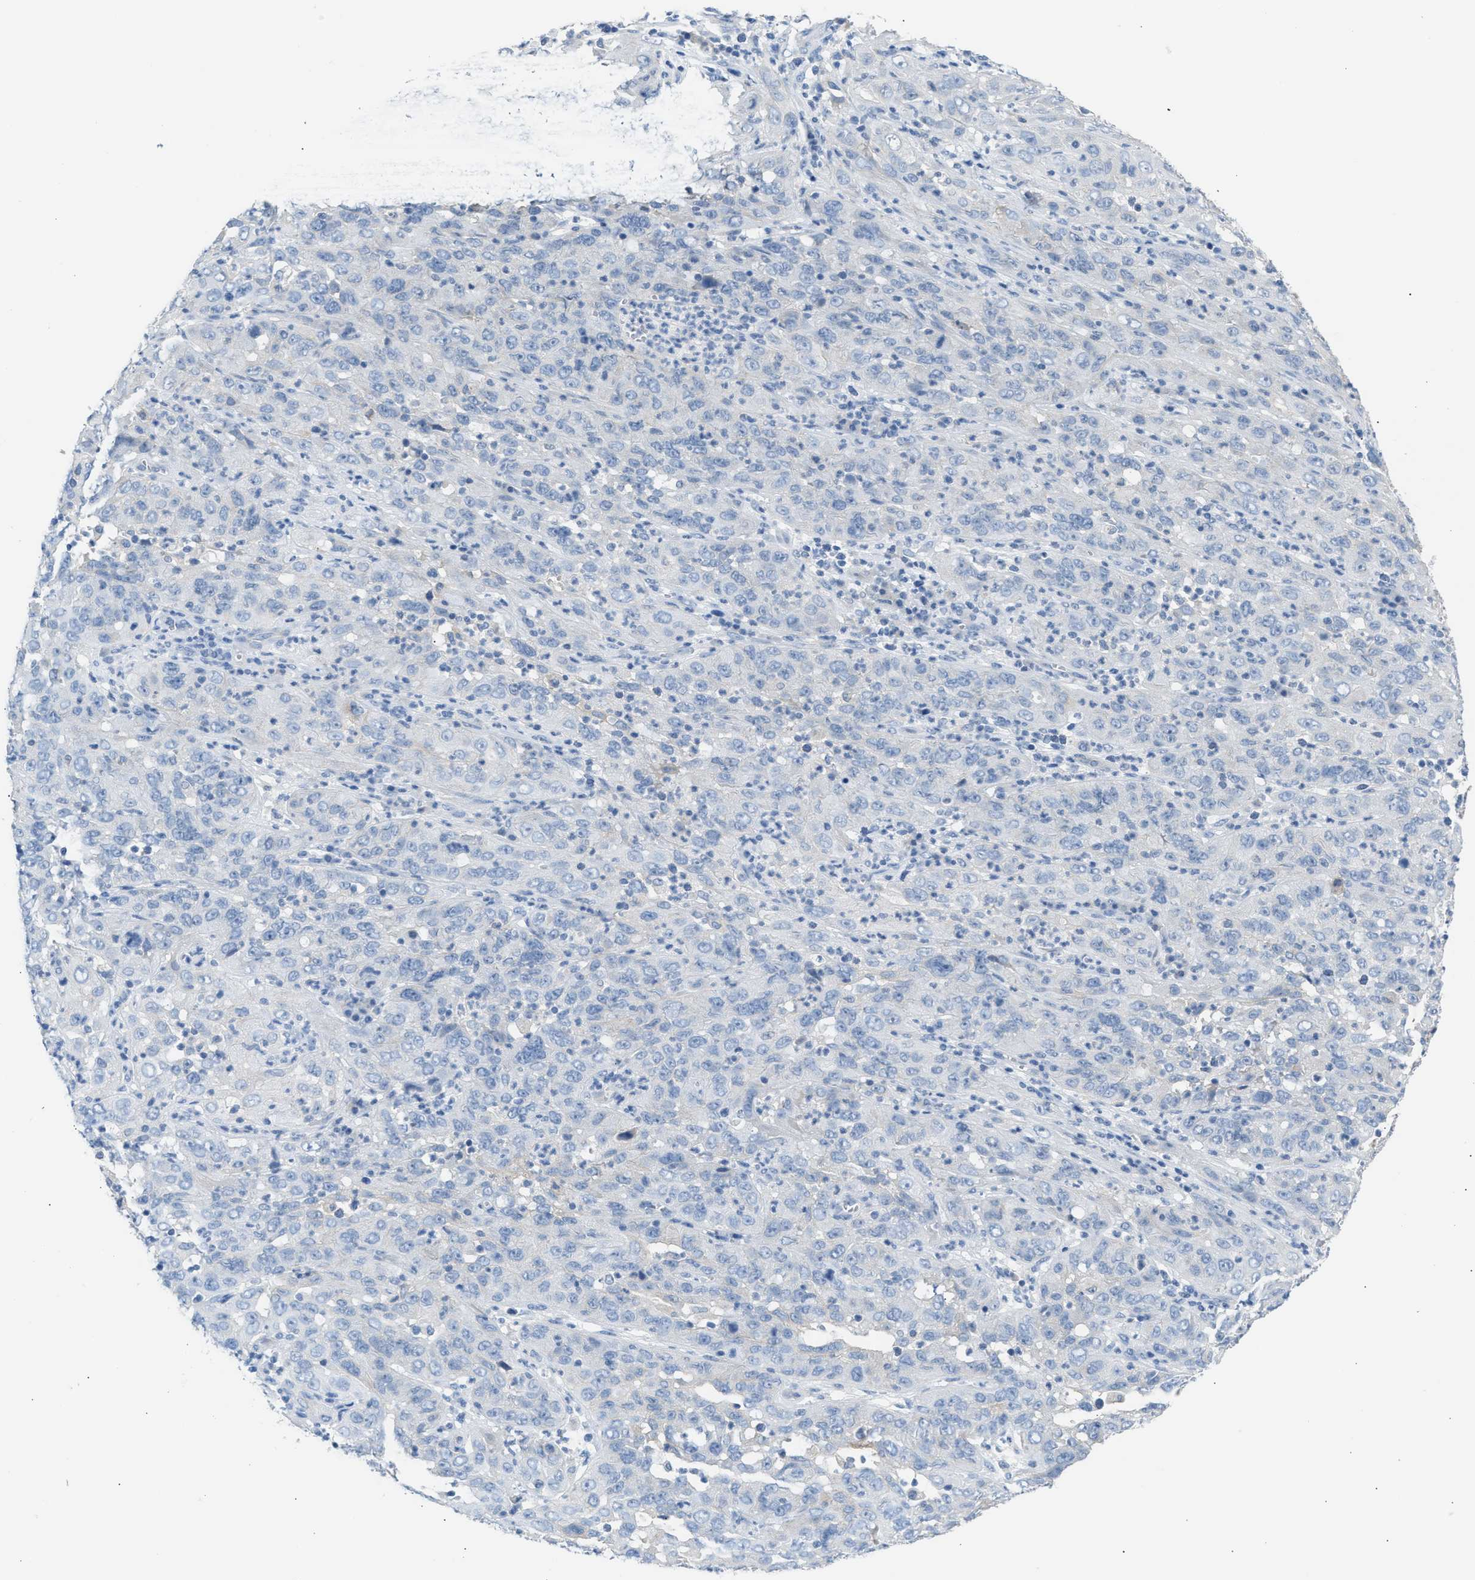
{"staining": {"intensity": "negative", "quantity": "none", "location": "none"}, "tissue": "cervical cancer", "cell_type": "Tumor cells", "image_type": "cancer", "snomed": [{"axis": "morphology", "description": "Squamous cell carcinoma, NOS"}, {"axis": "topography", "description": "Cervix"}], "caption": "Micrograph shows no significant protein staining in tumor cells of cervical cancer (squamous cell carcinoma).", "gene": "ERBB2", "patient": {"sex": "female", "age": 32}}